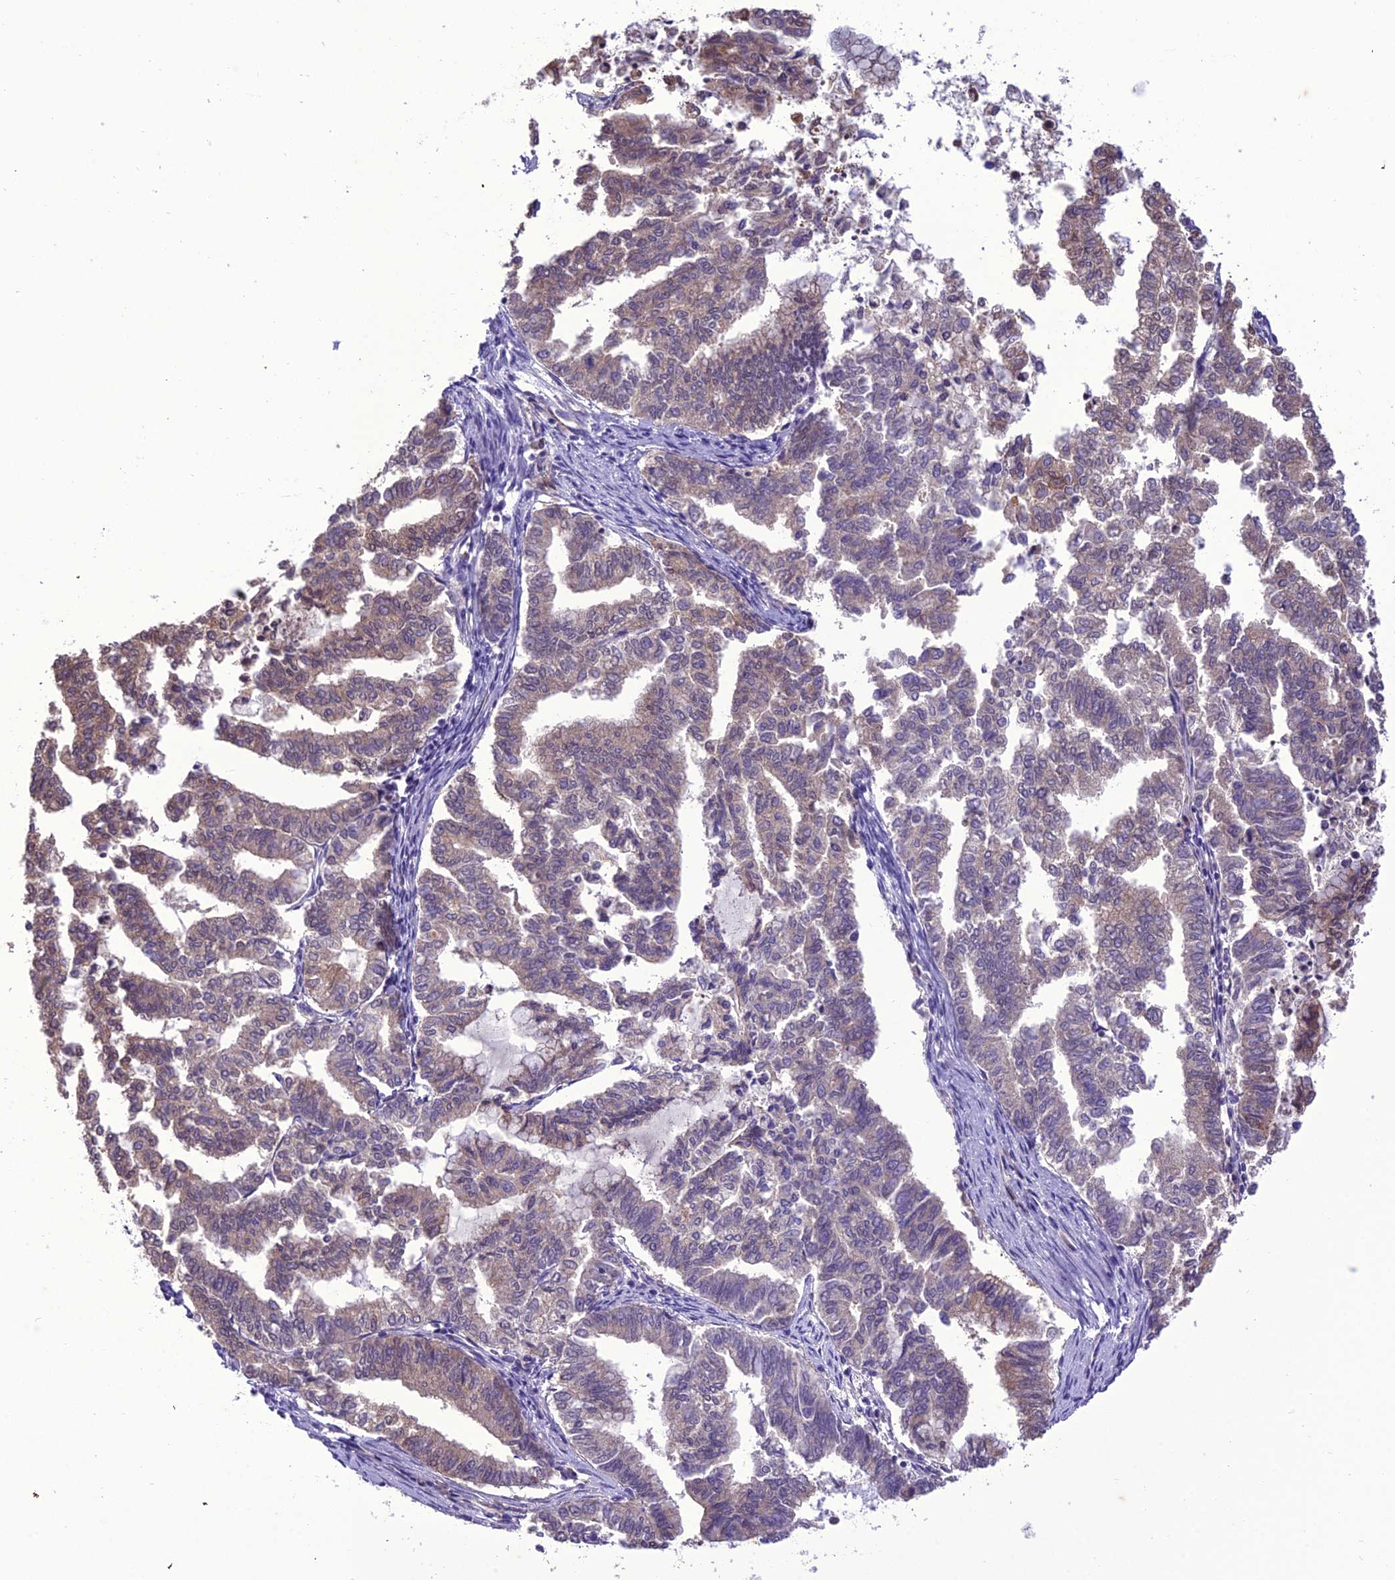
{"staining": {"intensity": "weak", "quantity": "<25%", "location": "cytoplasmic/membranous"}, "tissue": "endometrial cancer", "cell_type": "Tumor cells", "image_type": "cancer", "snomed": [{"axis": "morphology", "description": "Adenocarcinoma, NOS"}, {"axis": "topography", "description": "Endometrium"}], "caption": "DAB immunohistochemical staining of human endometrial adenocarcinoma demonstrates no significant positivity in tumor cells. (Stains: DAB IHC with hematoxylin counter stain, Microscopy: brightfield microscopy at high magnification).", "gene": "BORCS6", "patient": {"sex": "female", "age": 79}}